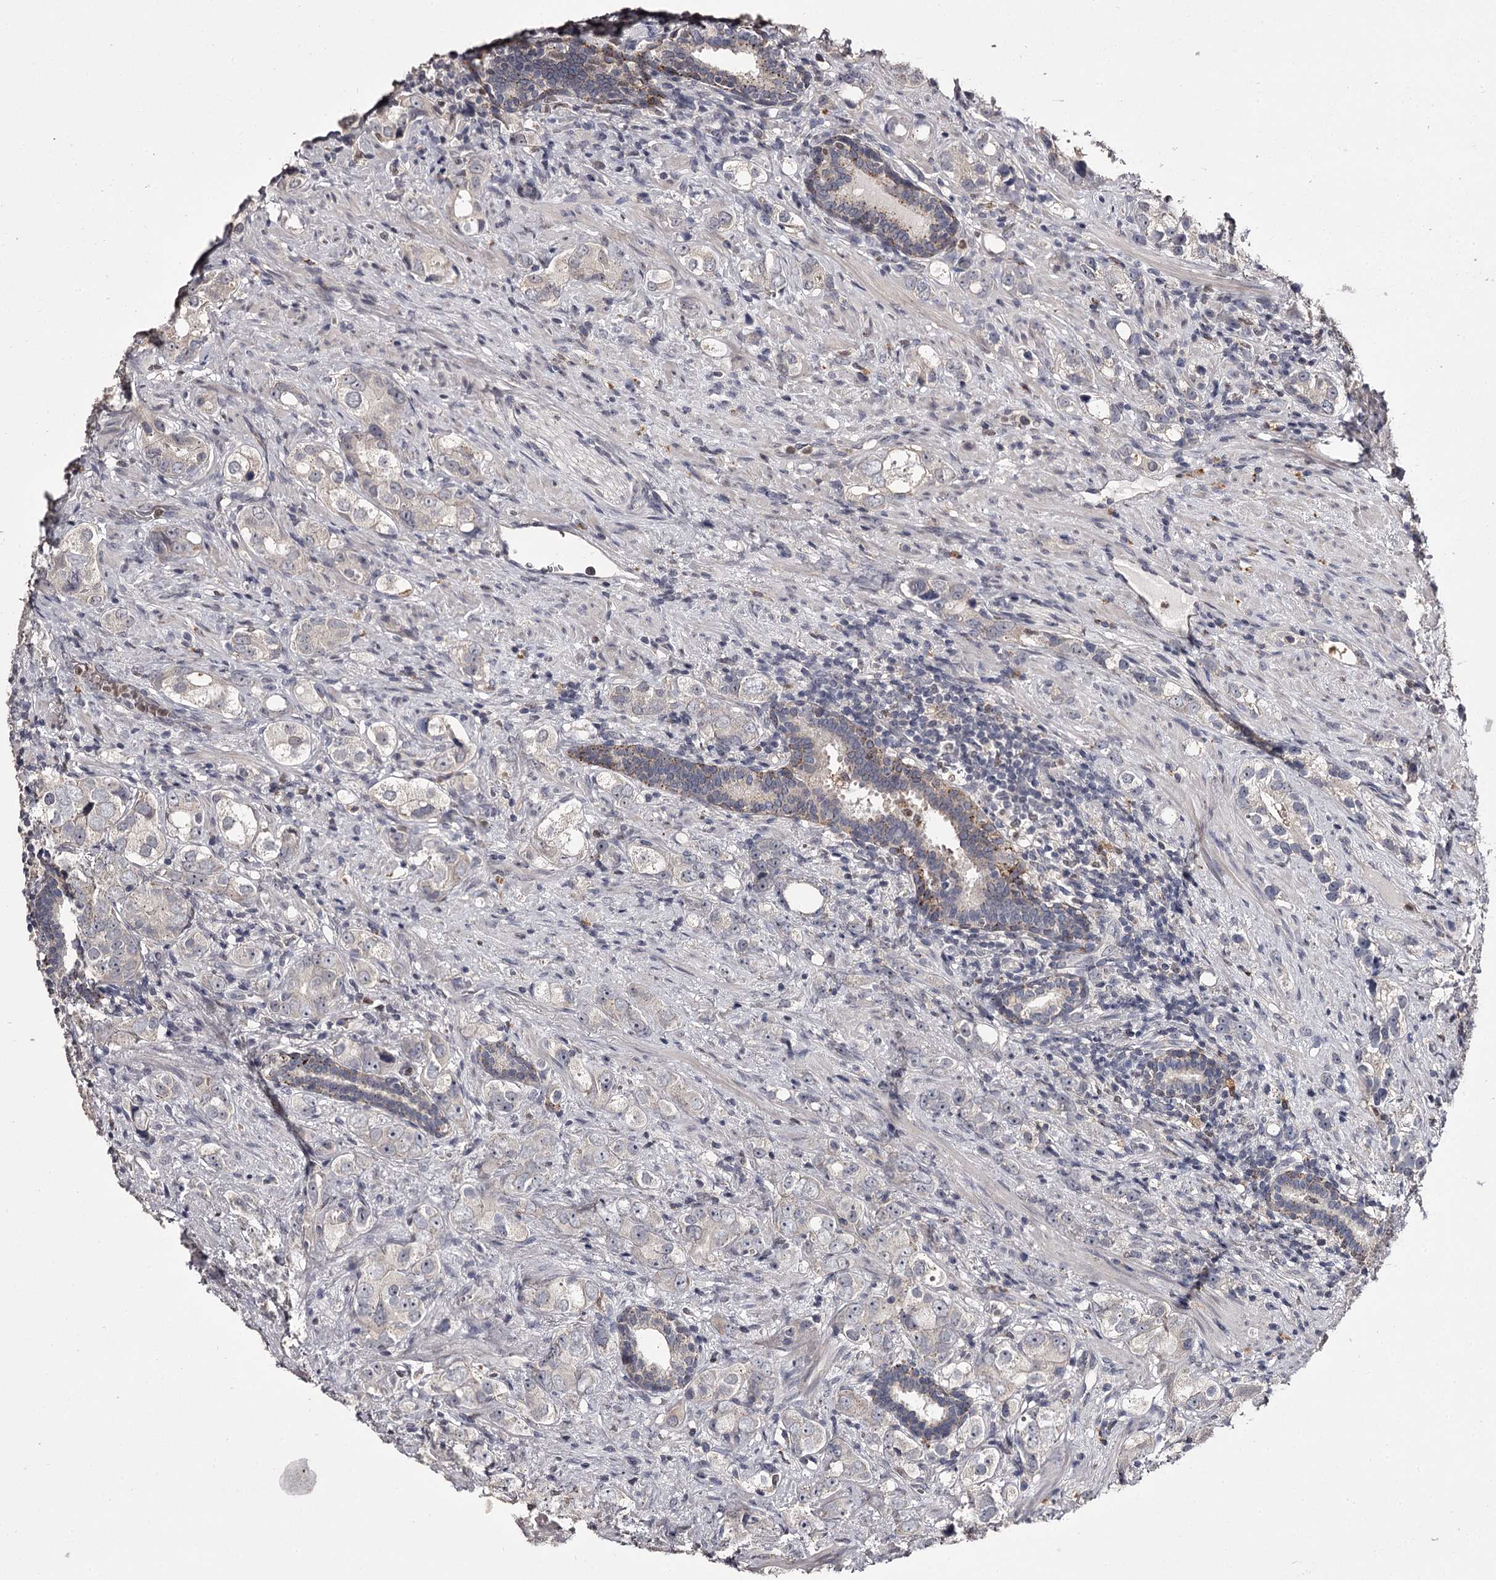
{"staining": {"intensity": "negative", "quantity": "none", "location": "none"}, "tissue": "prostate cancer", "cell_type": "Tumor cells", "image_type": "cancer", "snomed": [{"axis": "morphology", "description": "Adenocarcinoma, High grade"}, {"axis": "topography", "description": "Prostate"}], "caption": "An IHC histopathology image of high-grade adenocarcinoma (prostate) is shown. There is no staining in tumor cells of high-grade adenocarcinoma (prostate). (DAB immunohistochemistry (IHC) visualized using brightfield microscopy, high magnification).", "gene": "SLC32A1", "patient": {"sex": "male", "age": 63}}